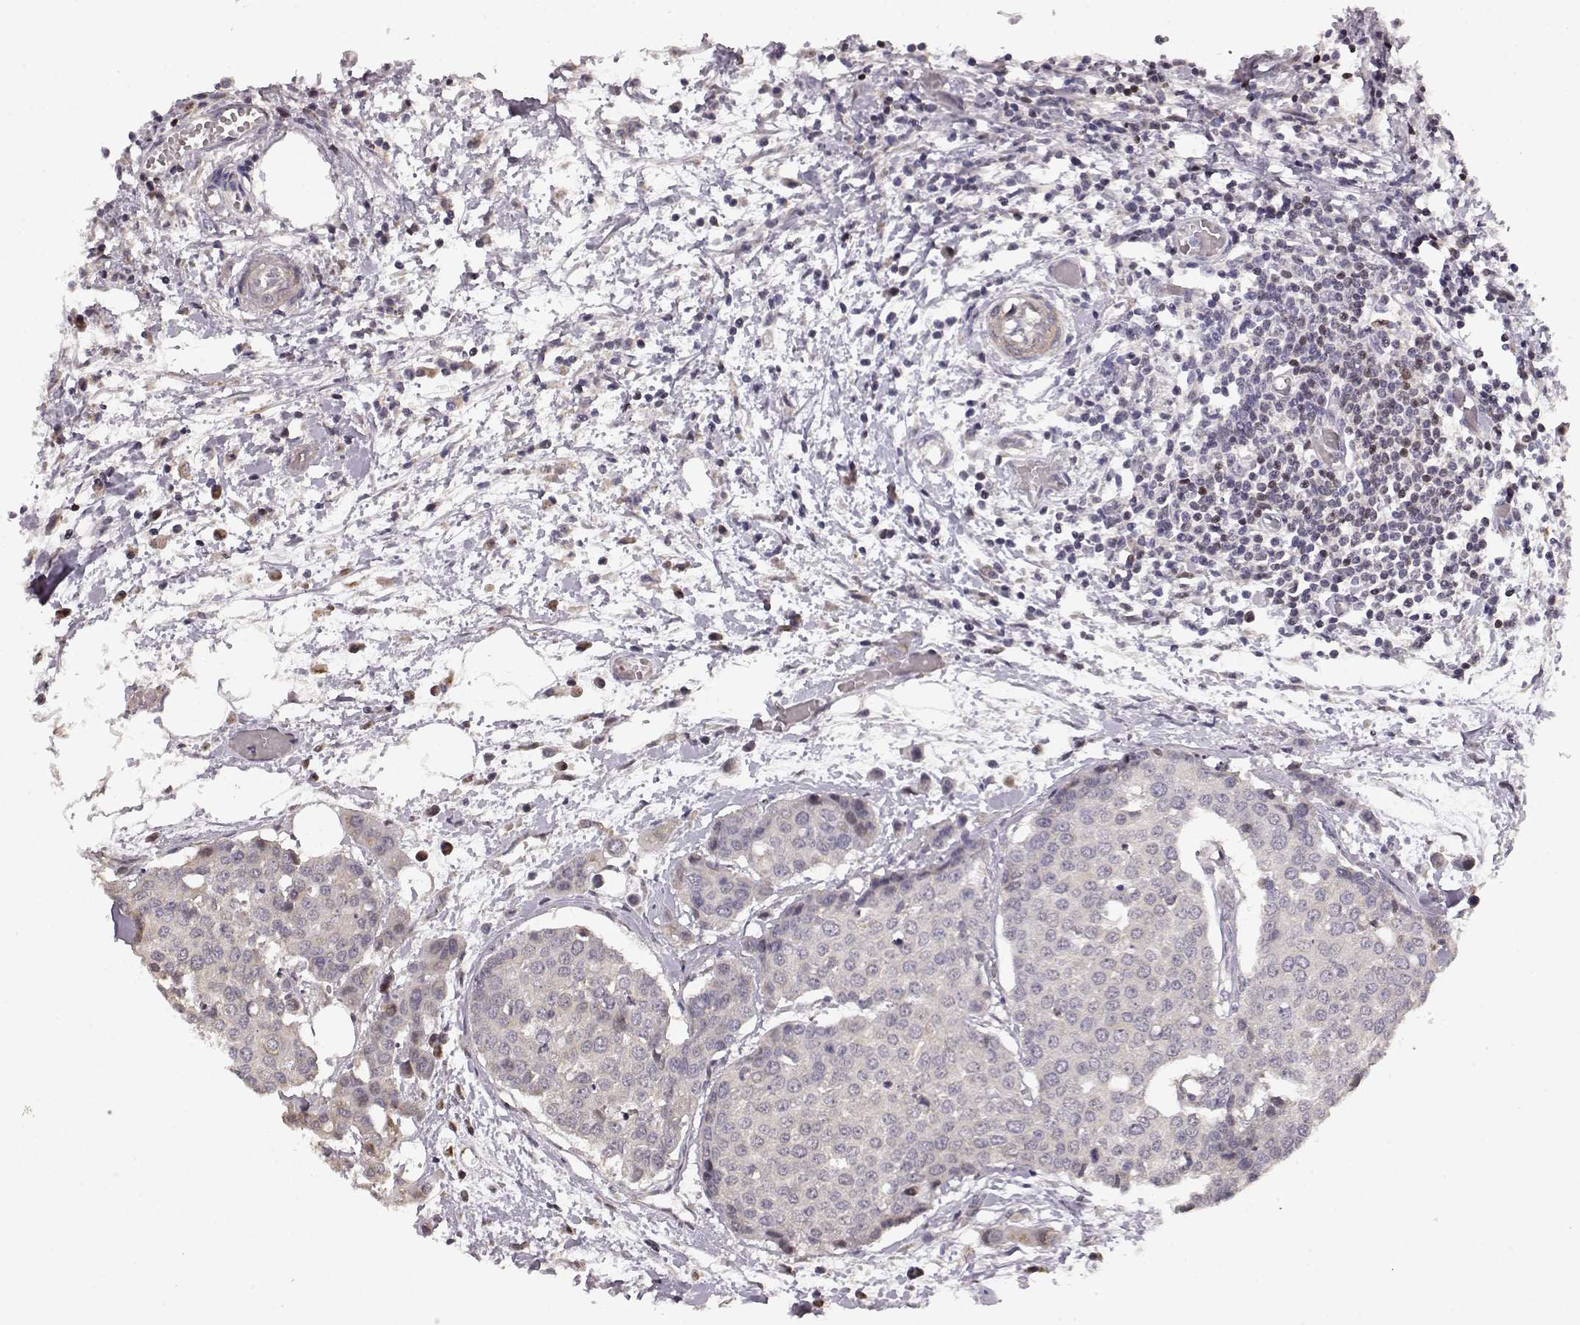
{"staining": {"intensity": "negative", "quantity": "none", "location": "none"}, "tissue": "carcinoid", "cell_type": "Tumor cells", "image_type": "cancer", "snomed": [{"axis": "morphology", "description": "Carcinoid, malignant, NOS"}, {"axis": "topography", "description": "Colon"}], "caption": "The immunohistochemistry (IHC) image has no significant positivity in tumor cells of carcinoid (malignant) tissue.", "gene": "BACH2", "patient": {"sex": "male", "age": 81}}